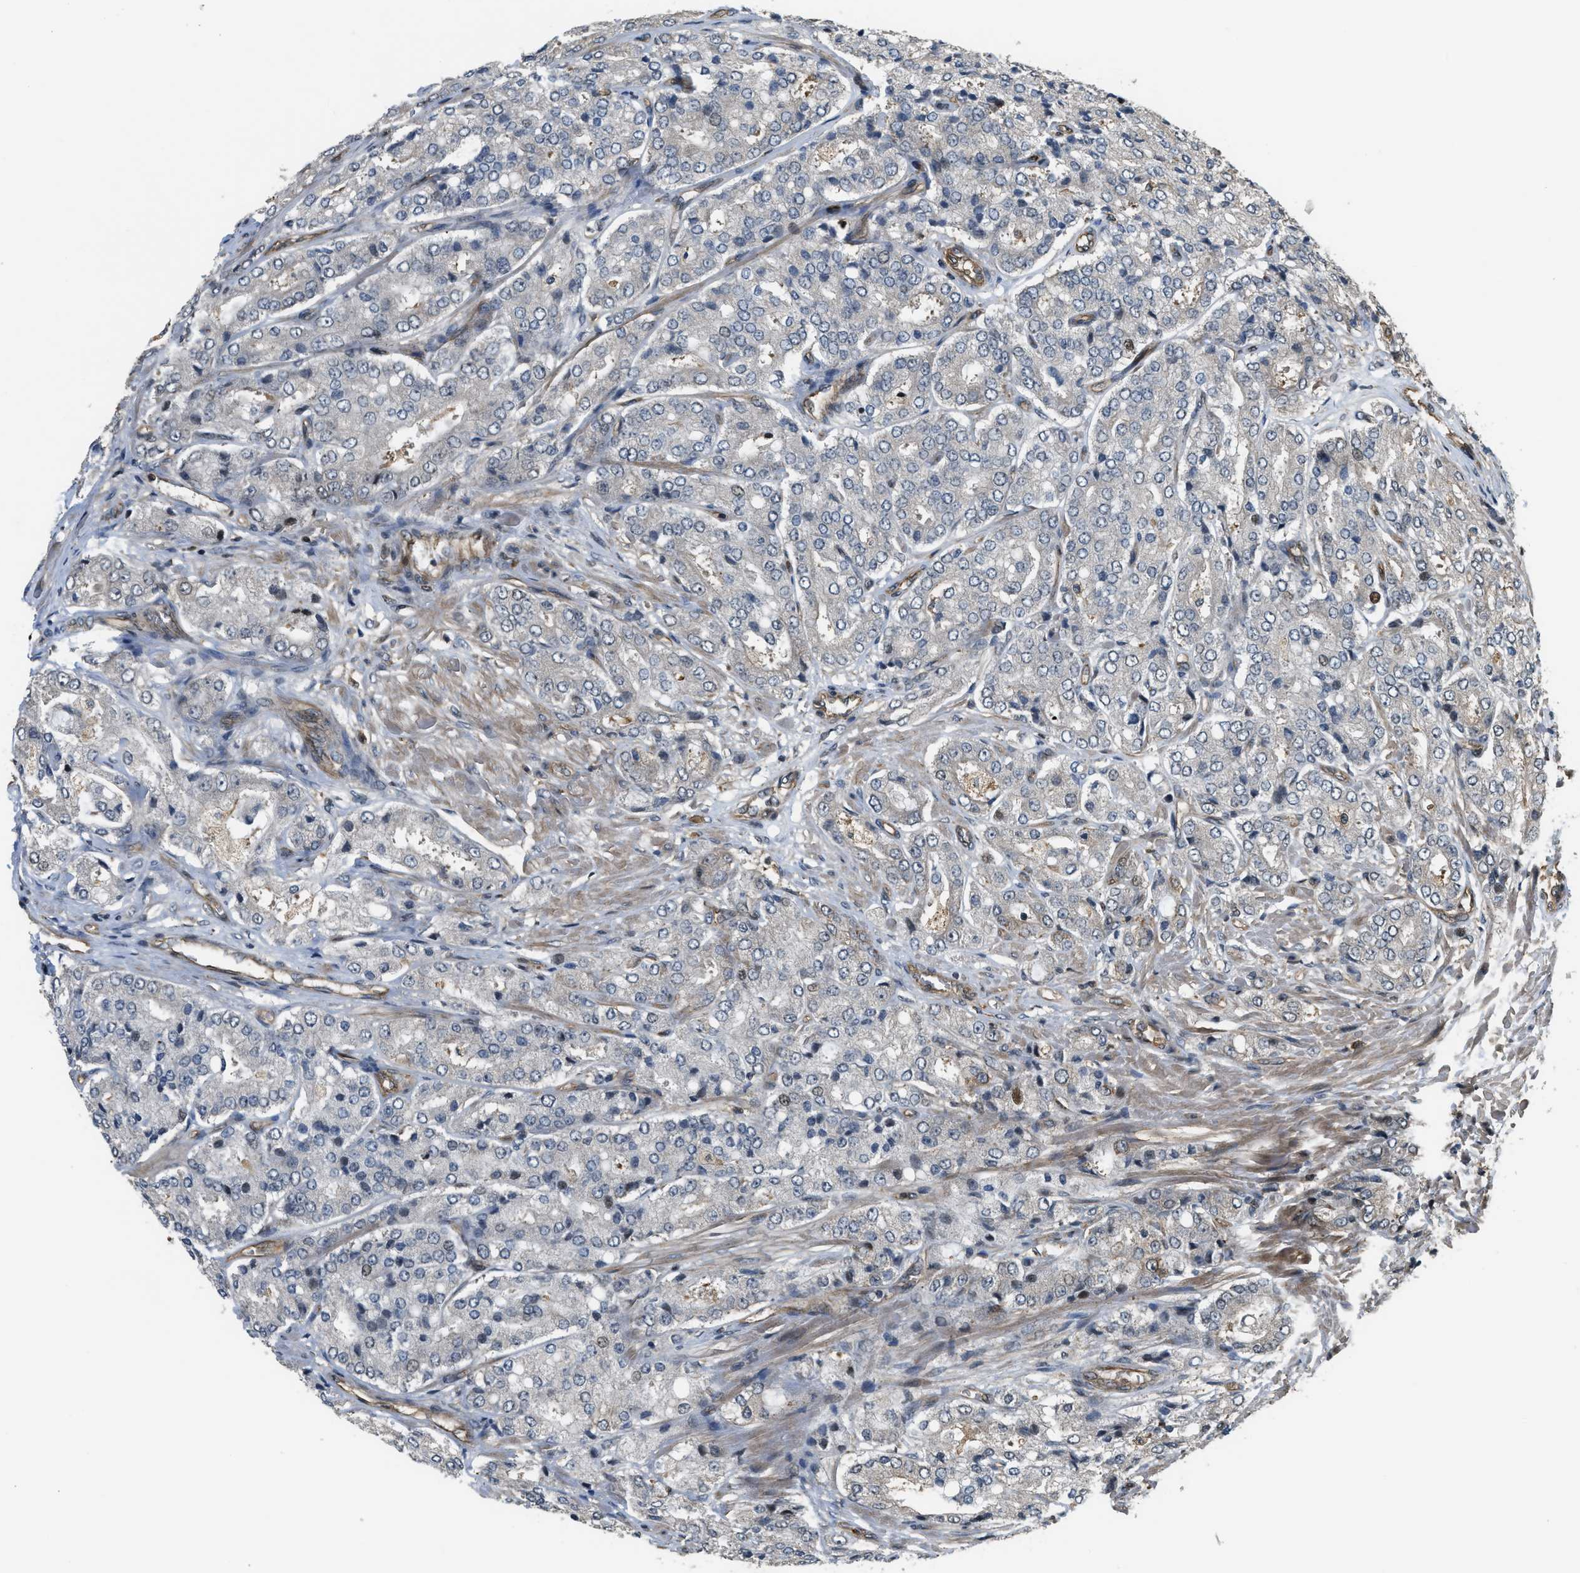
{"staining": {"intensity": "negative", "quantity": "none", "location": "none"}, "tissue": "prostate cancer", "cell_type": "Tumor cells", "image_type": "cancer", "snomed": [{"axis": "morphology", "description": "Adenocarcinoma, High grade"}, {"axis": "topography", "description": "Prostate"}], "caption": "Histopathology image shows no protein expression in tumor cells of high-grade adenocarcinoma (prostate) tissue. Brightfield microscopy of immunohistochemistry stained with DAB (brown) and hematoxylin (blue), captured at high magnification.", "gene": "LTA4H", "patient": {"sex": "male", "age": 65}}